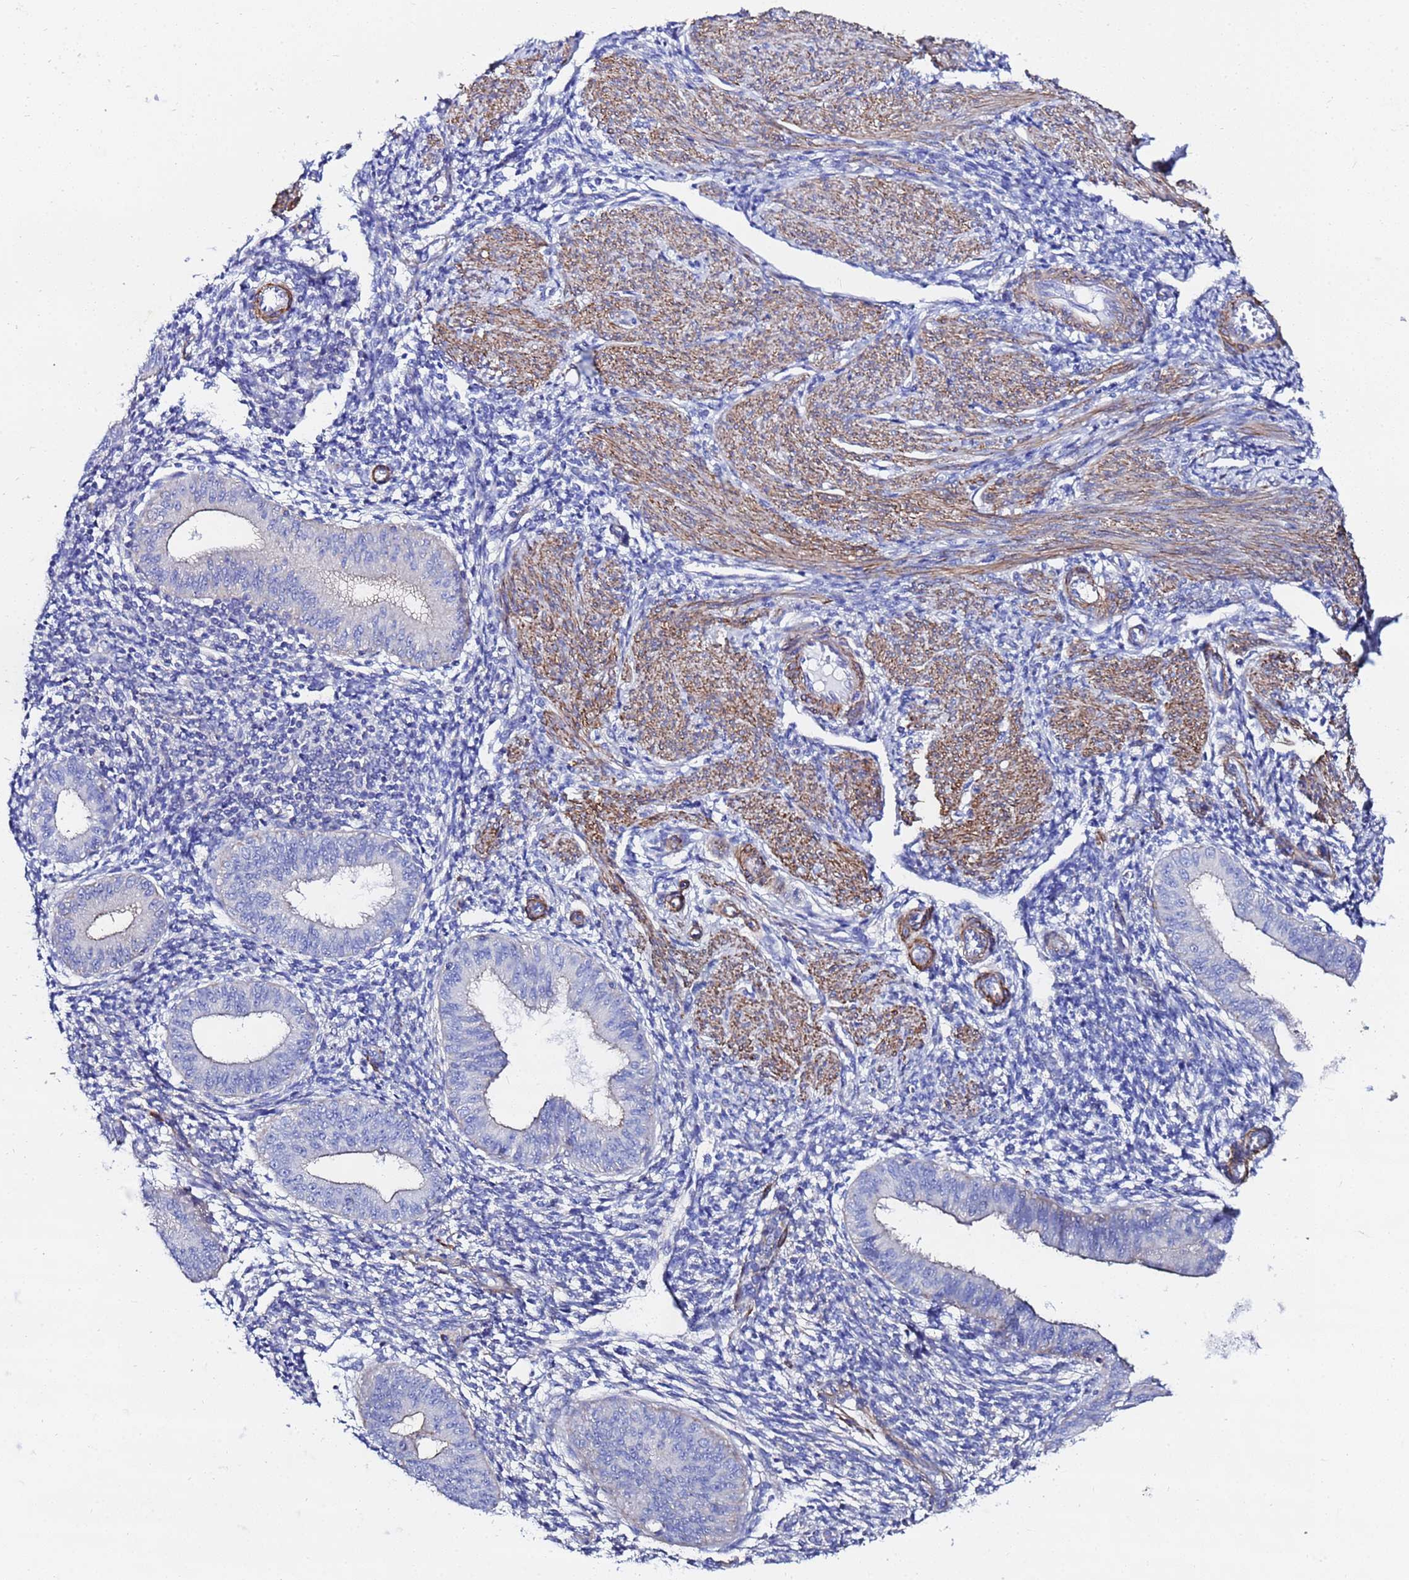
{"staining": {"intensity": "negative", "quantity": "none", "location": "none"}, "tissue": "endometrium", "cell_type": "Cells in endometrial stroma", "image_type": "normal", "snomed": [{"axis": "morphology", "description": "Normal tissue, NOS"}, {"axis": "topography", "description": "Uterus"}, {"axis": "topography", "description": "Endometrium"}], "caption": "Photomicrograph shows no significant protein staining in cells in endometrial stroma of benign endometrium.", "gene": "RAB39A", "patient": {"sex": "female", "age": 48}}